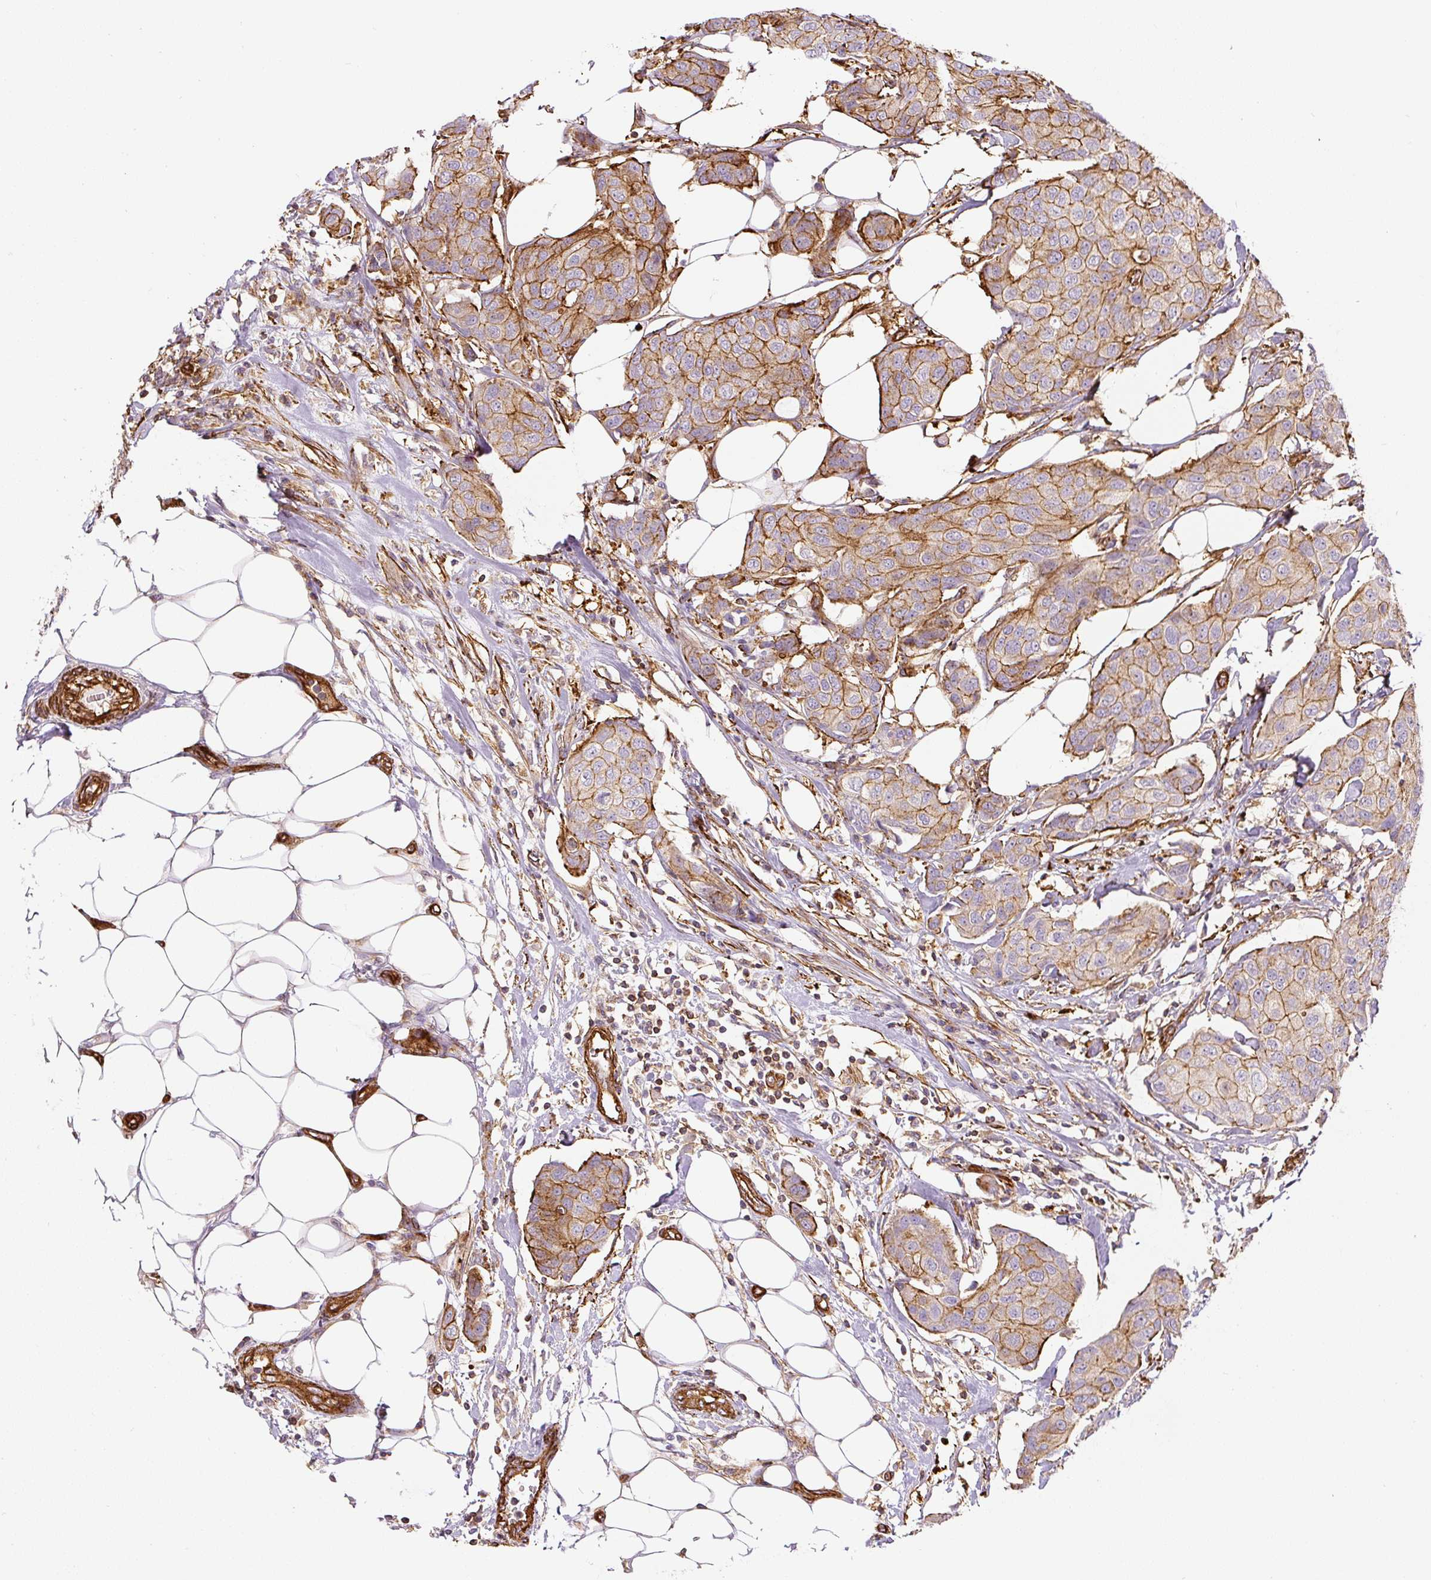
{"staining": {"intensity": "moderate", "quantity": ">75%", "location": "cytoplasmic/membranous"}, "tissue": "breast cancer", "cell_type": "Tumor cells", "image_type": "cancer", "snomed": [{"axis": "morphology", "description": "Duct carcinoma"}, {"axis": "topography", "description": "Breast"}, {"axis": "topography", "description": "Lymph node"}], "caption": "Protein positivity by immunohistochemistry shows moderate cytoplasmic/membranous positivity in about >75% of tumor cells in breast infiltrating ductal carcinoma.", "gene": "MYL12A", "patient": {"sex": "female", "age": 80}}